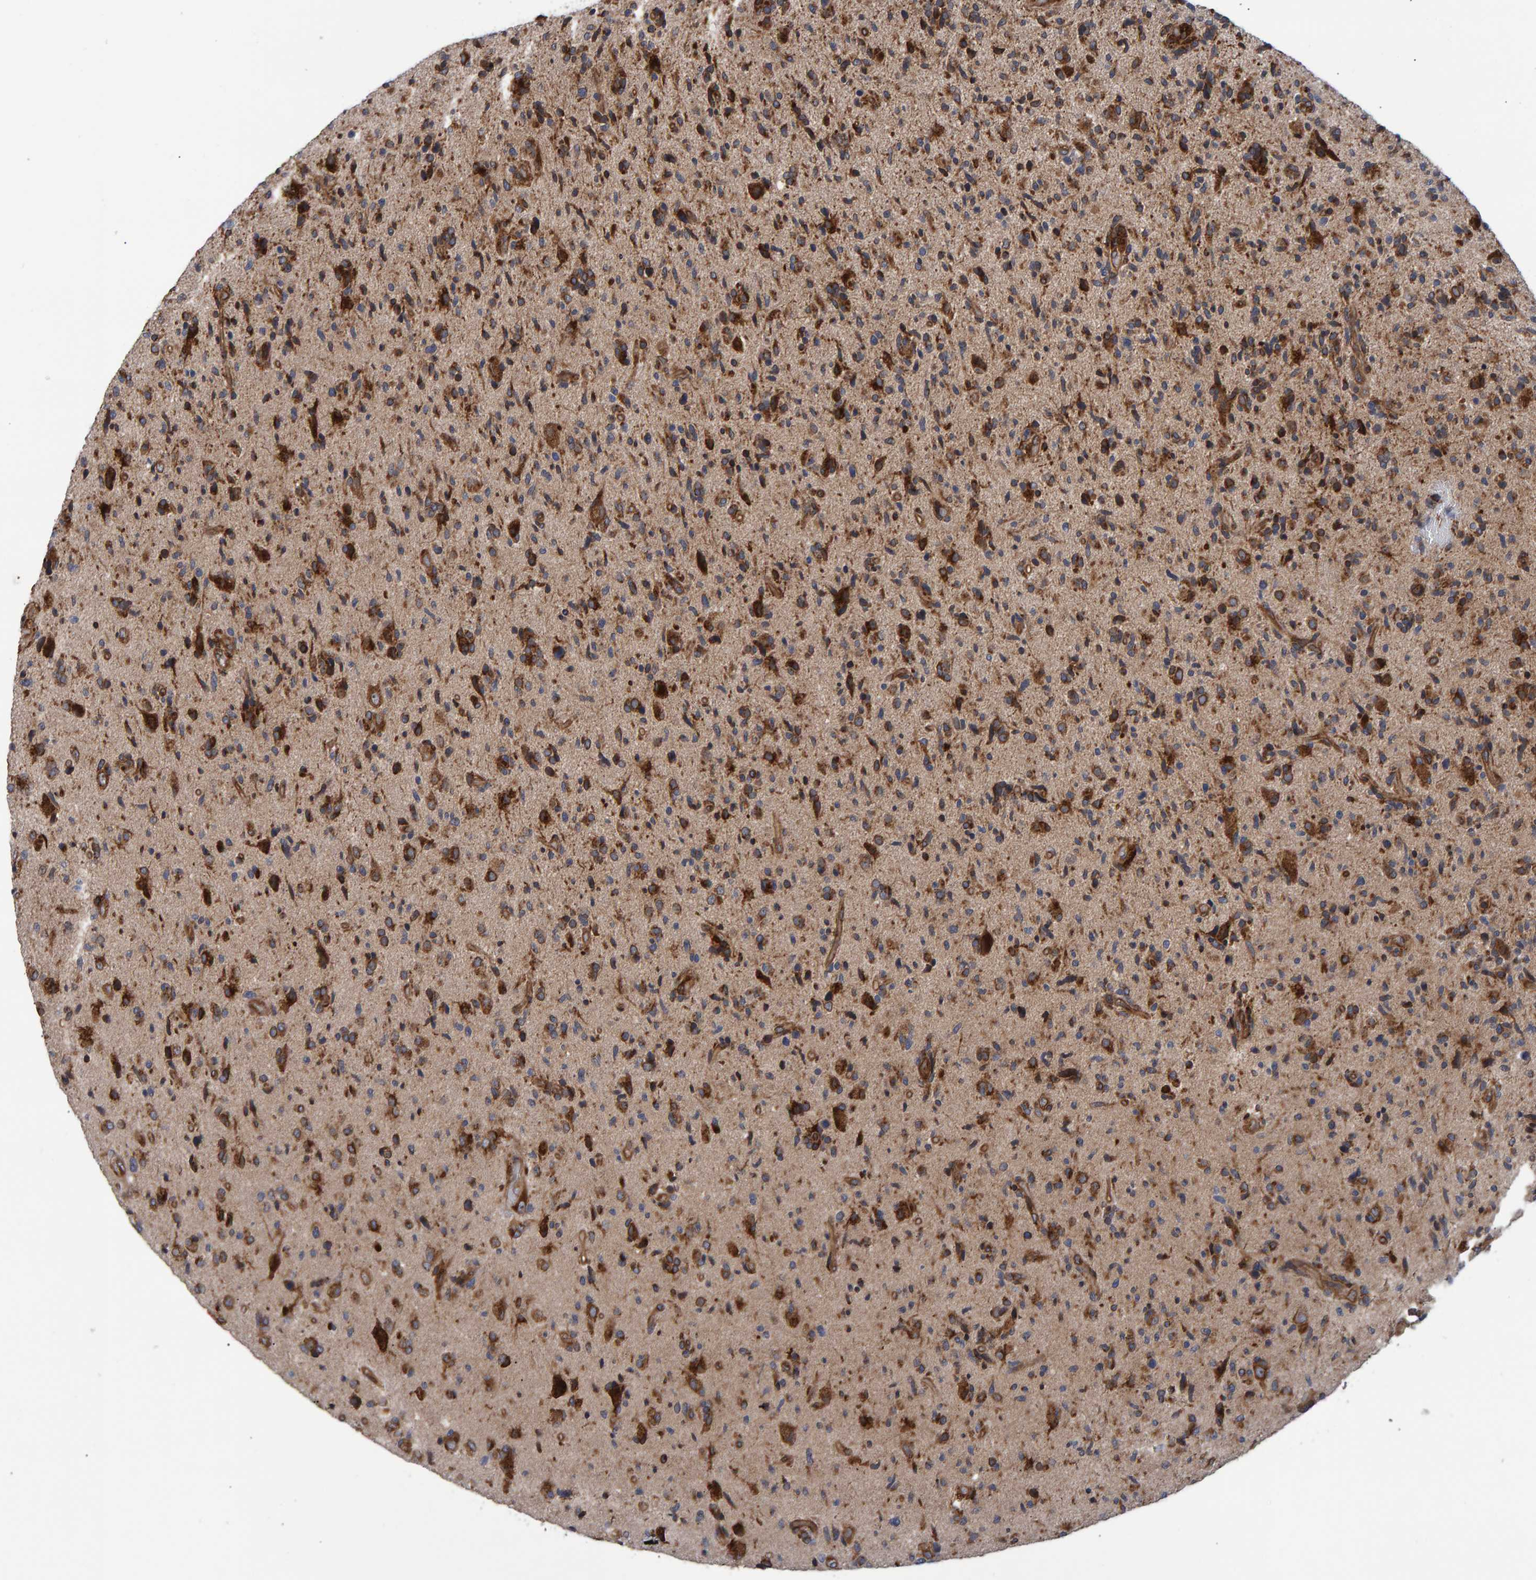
{"staining": {"intensity": "moderate", "quantity": ">75%", "location": "cytoplasmic/membranous"}, "tissue": "glioma", "cell_type": "Tumor cells", "image_type": "cancer", "snomed": [{"axis": "morphology", "description": "Glioma, malignant, High grade"}, {"axis": "topography", "description": "Brain"}], "caption": "DAB immunohistochemical staining of human malignant high-grade glioma shows moderate cytoplasmic/membranous protein staining in about >75% of tumor cells. (Brightfield microscopy of DAB IHC at high magnification).", "gene": "FAM117A", "patient": {"sex": "male", "age": 72}}